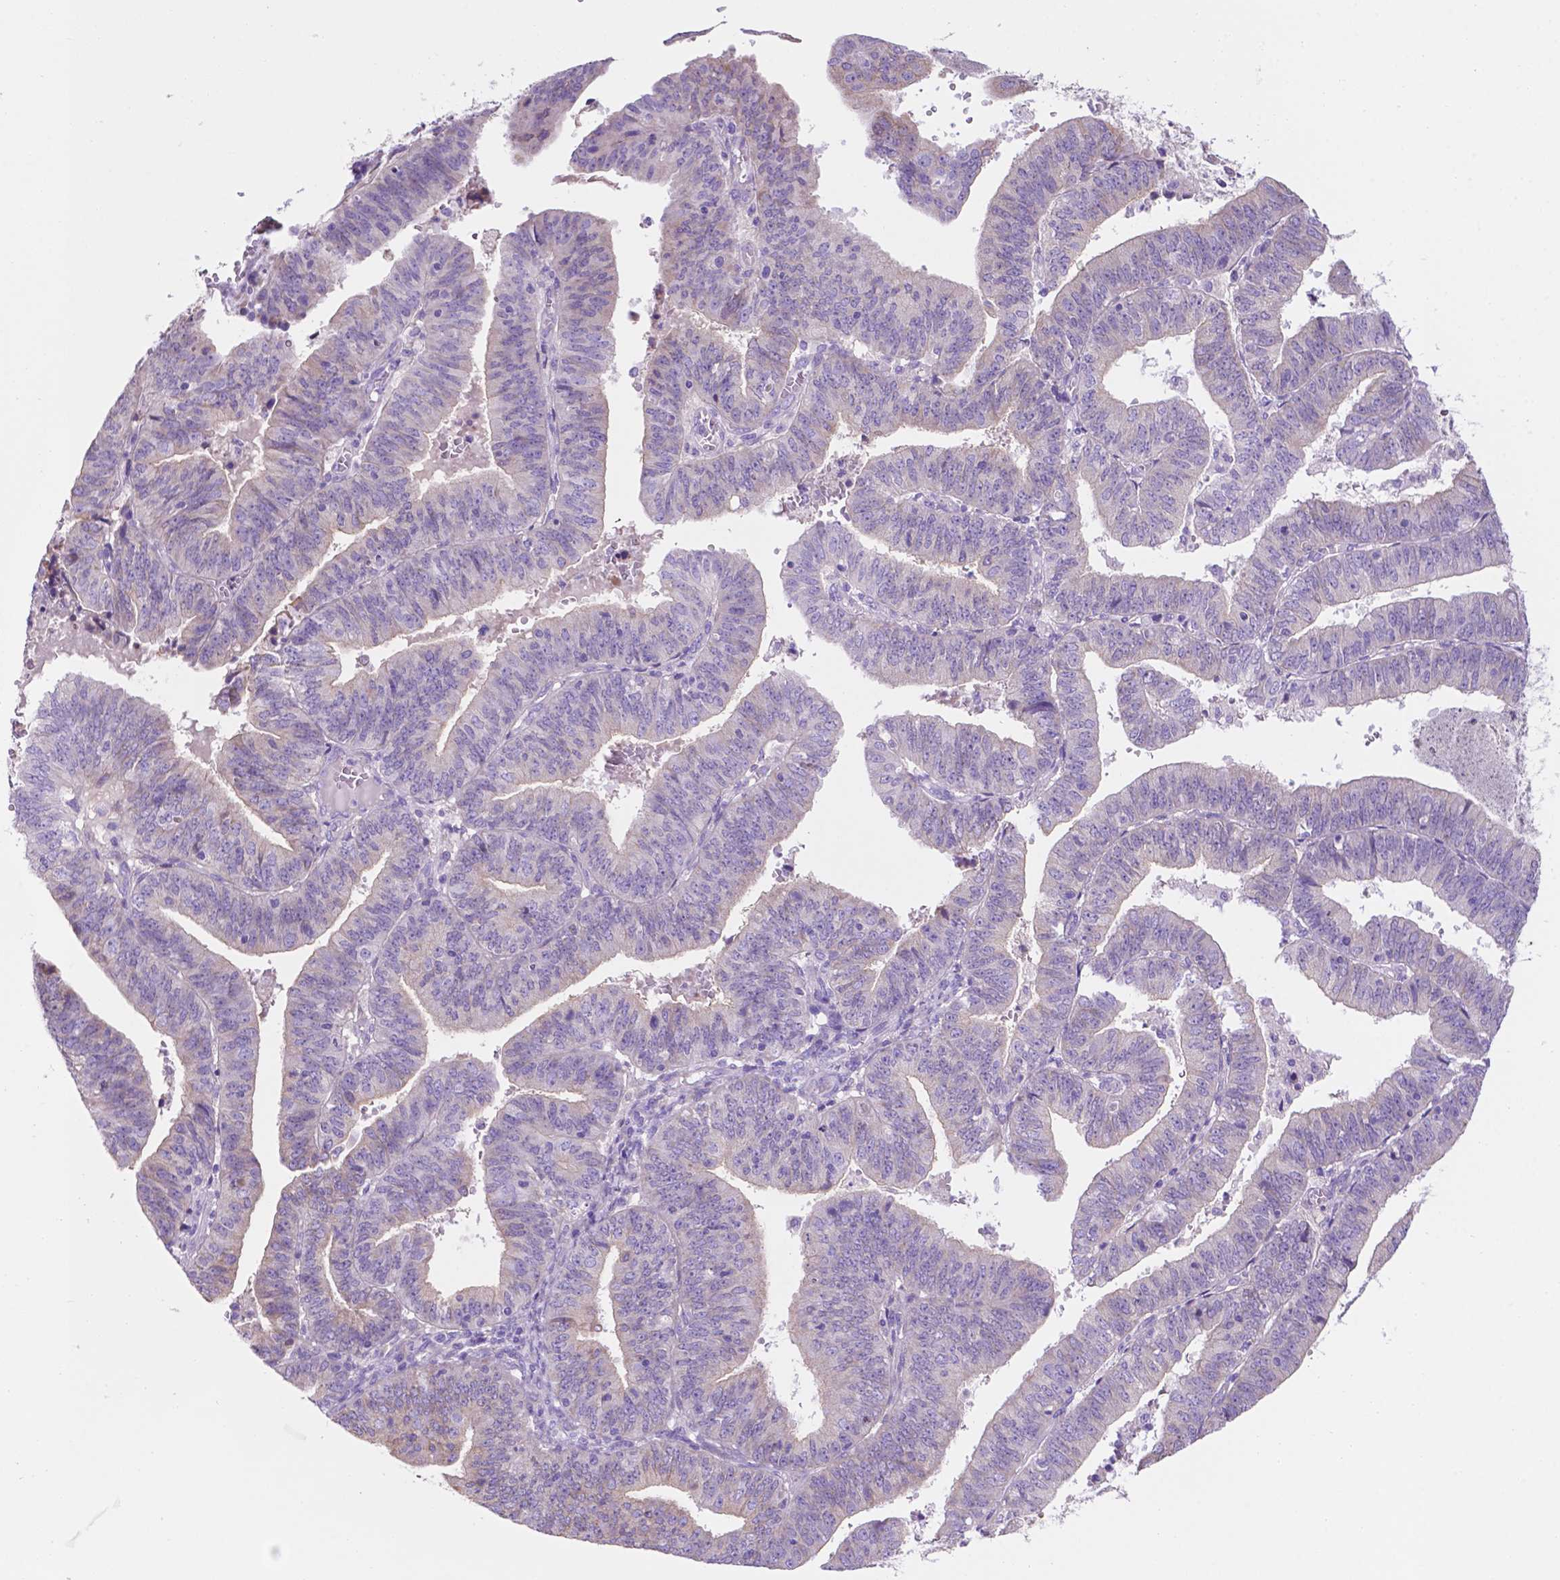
{"staining": {"intensity": "negative", "quantity": "none", "location": "none"}, "tissue": "endometrial cancer", "cell_type": "Tumor cells", "image_type": "cancer", "snomed": [{"axis": "morphology", "description": "Adenocarcinoma, NOS"}, {"axis": "topography", "description": "Endometrium"}], "caption": "Tumor cells are negative for brown protein staining in endometrial cancer (adenocarcinoma).", "gene": "CEACAM7", "patient": {"sex": "female", "age": 82}}